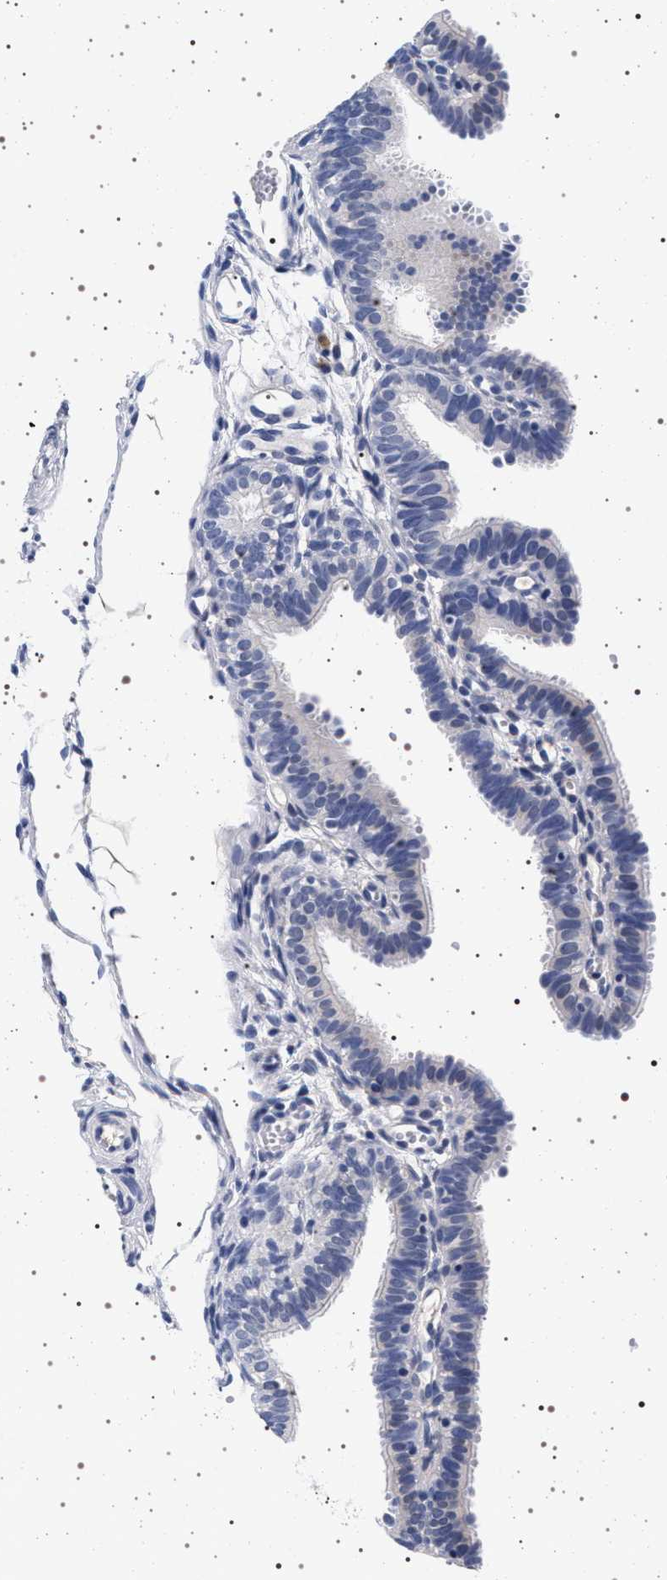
{"staining": {"intensity": "negative", "quantity": "none", "location": "none"}, "tissue": "fallopian tube", "cell_type": "Glandular cells", "image_type": "normal", "snomed": [{"axis": "morphology", "description": "Normal tissue, NOS"}, {"axis": "topography", "description": "Fallopian tube"}, {"axis": "topography", "description": "Placenta"}], "caption": "Unremarkable fallopian tube was stained to show a protein in brown. There is no significant positivity in glandular cells. Nuclei are stained in blue.", "gene": "MAPK10", "patient": {"sex": "female", "age": 34}}